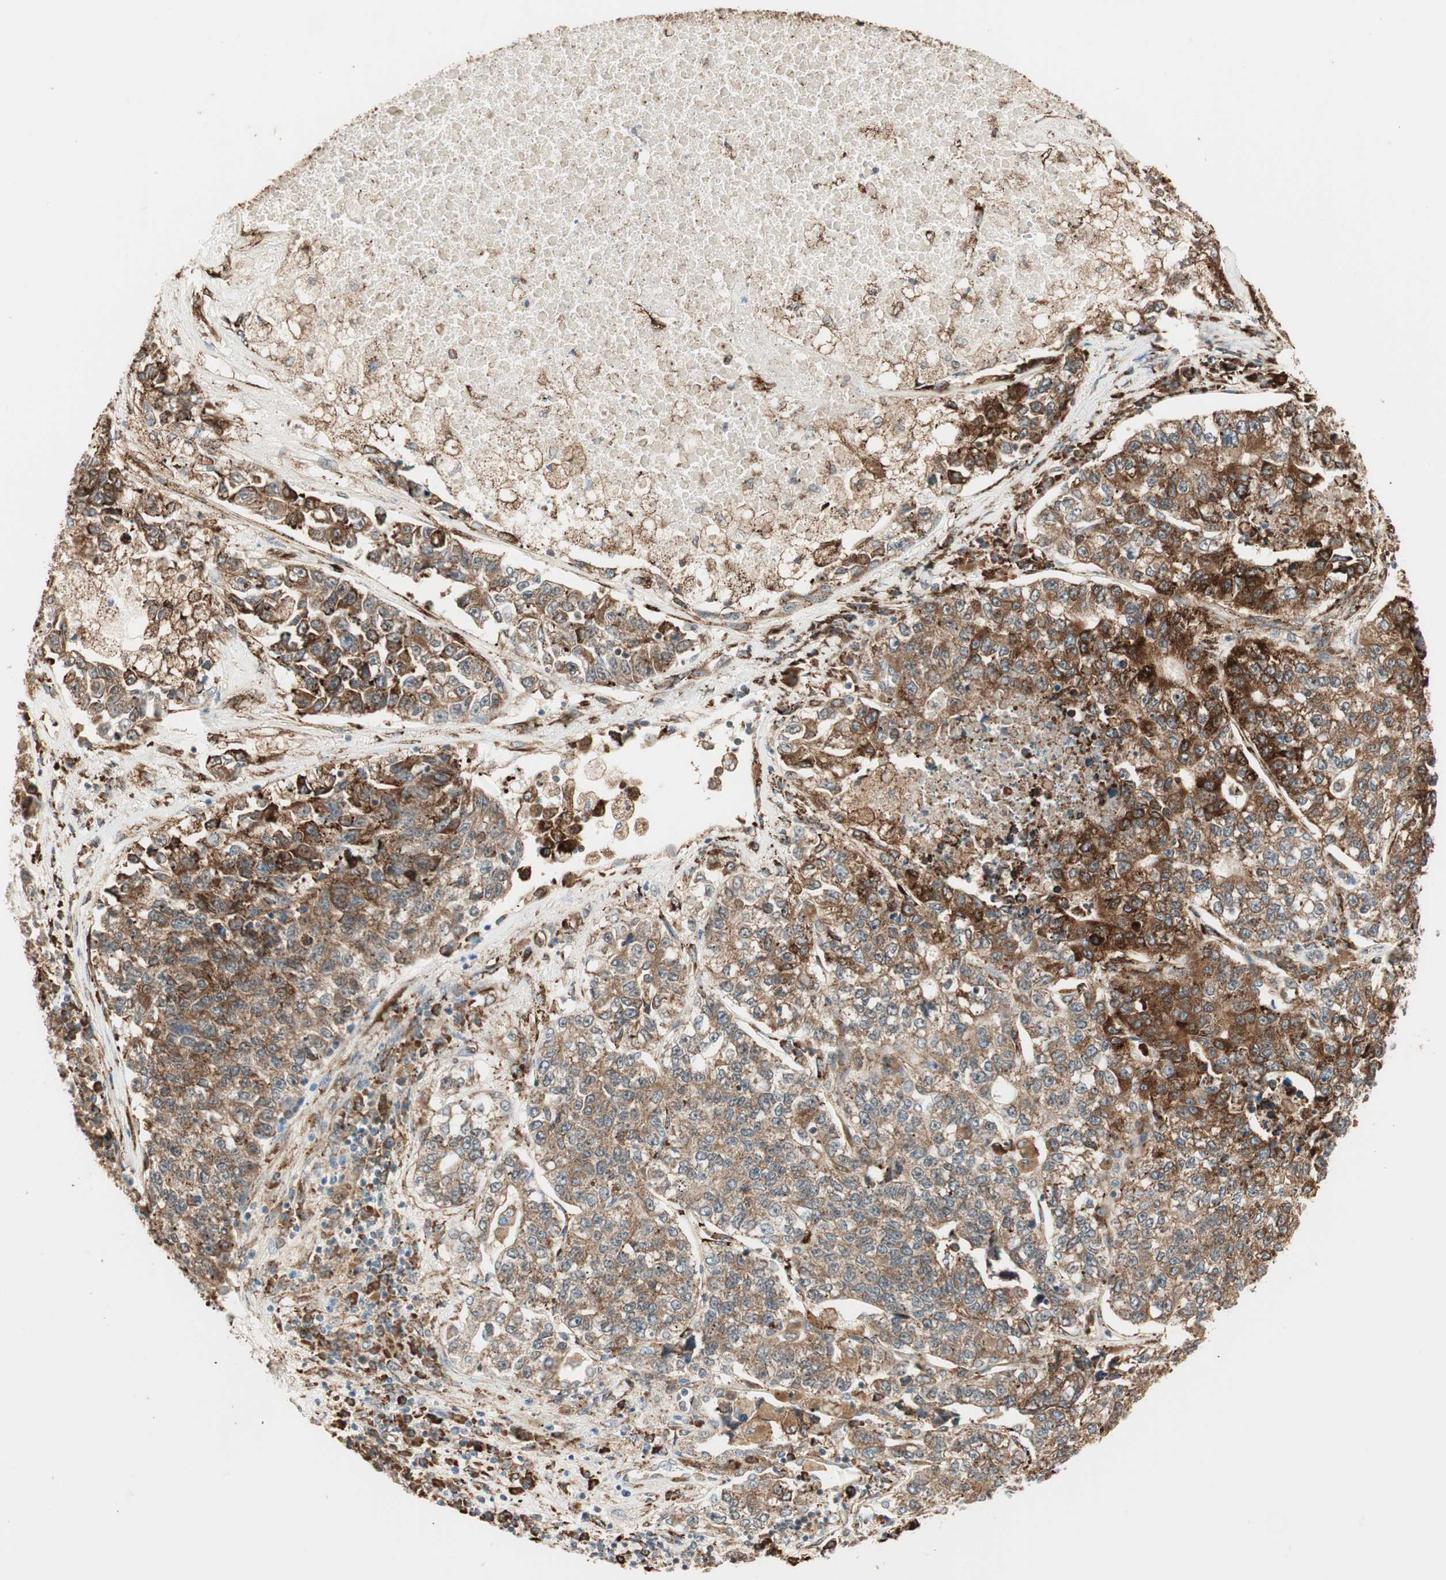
{"staining": {"intensity": "strong", "quantity": ">75%", "location": "cytoplasmic/membranous"}, "tissue": "lung cancer", "cell_type": "Tumor cells", "image_type": "cancer", "snomed": [{"axis": "morphology", "description": "Adenocarcinoma, NOS"}, {"axis": "topography", "description": "Lung"}], "caption": "Immunohistochemical staining of lung cancer reveals high levels of strong cytoplasmic/membranous protein staining in about >75% of tumor cells.", "gene": "P4HA1", "patient": {"sex": "male", "age": 49}}